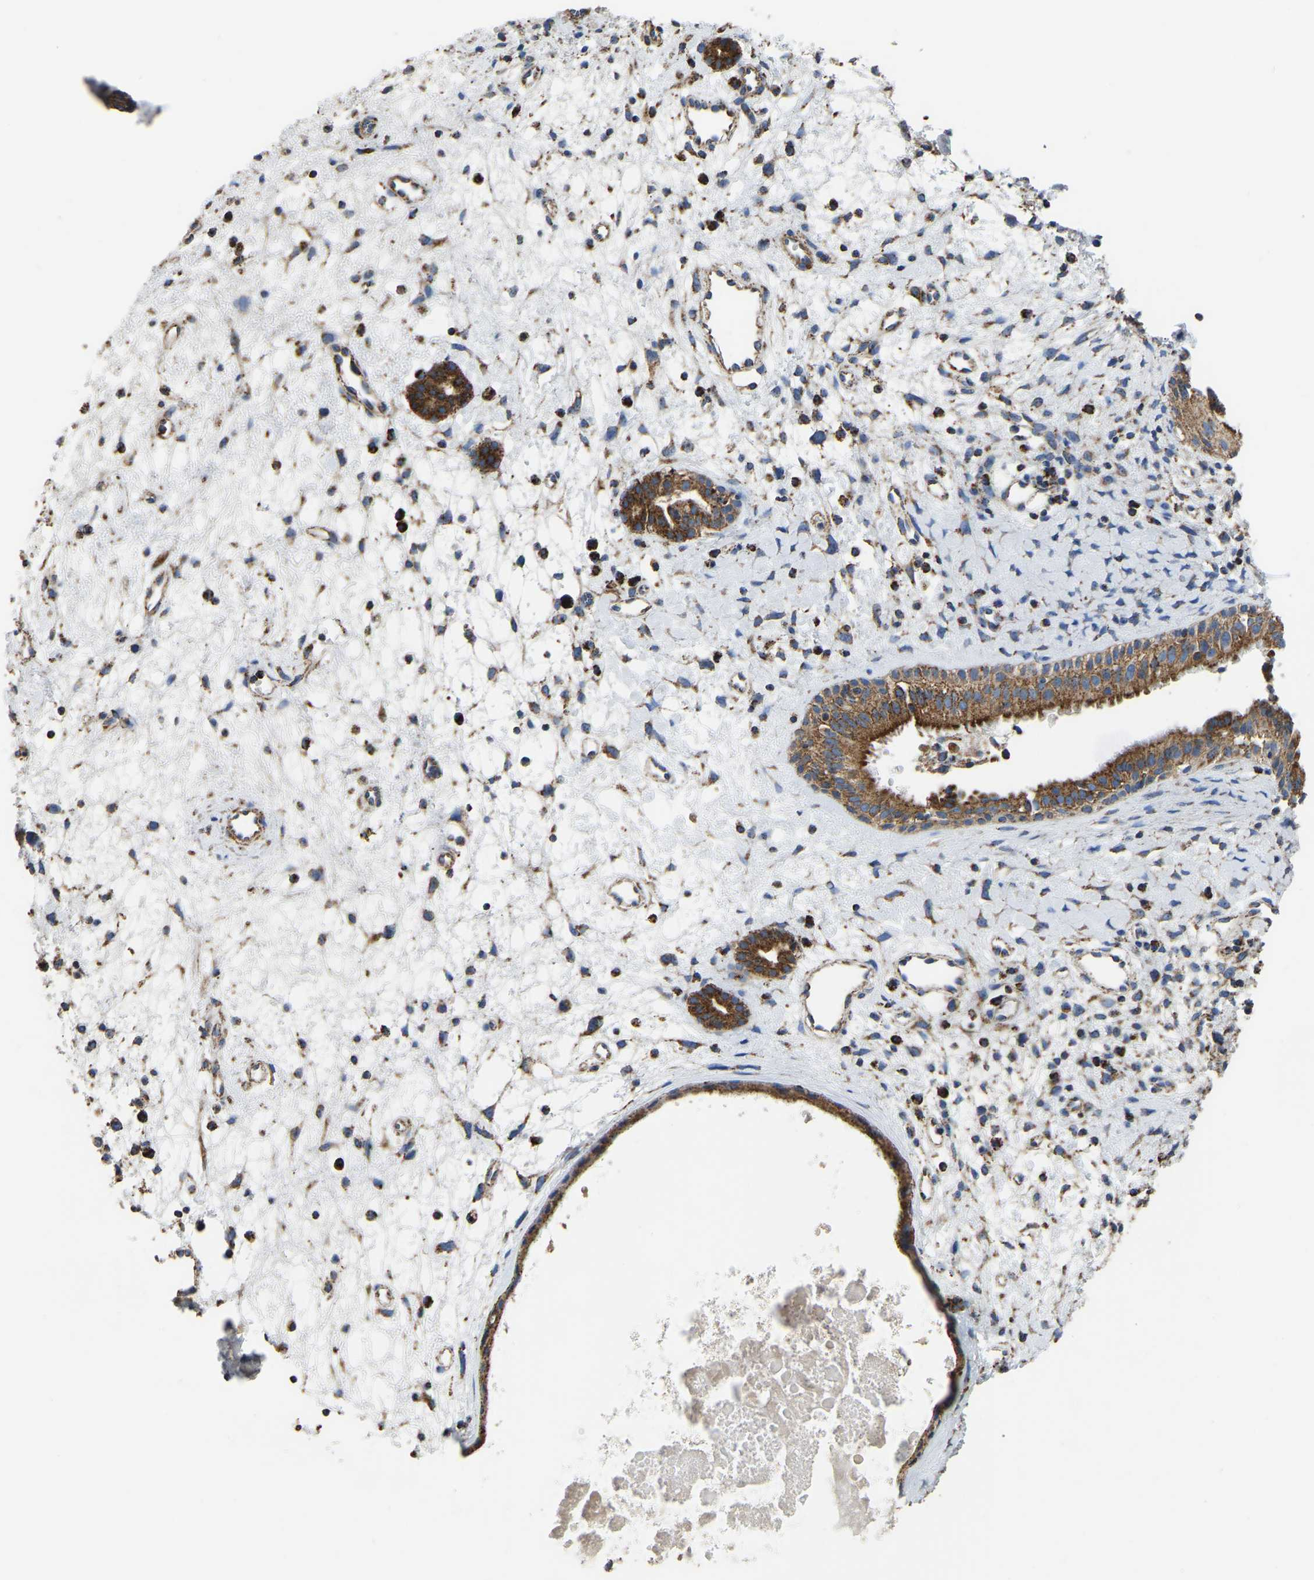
{"staining": {"intensity": "strong", "quantity": ">75%", "location": "cytoplasmic/membranous"}, "tissue": "nasopharynx", "cell_type": "Respiratory epithelial cells", "image_type": "normal", "snomed": [{"axis": "morphology", "description": "Normal tissue, NOS"}, {"axis": "topography", "description": "Nasopharynx"}], "caption": "Benign nasopharynx was stained to show a protein in brown. There is high levels of strong cytoplasmic/membranous expression in about >75% of respiratory epithelial cells.", "gene": "ETFA", "patient": {"sex": "male", "age": 22}}